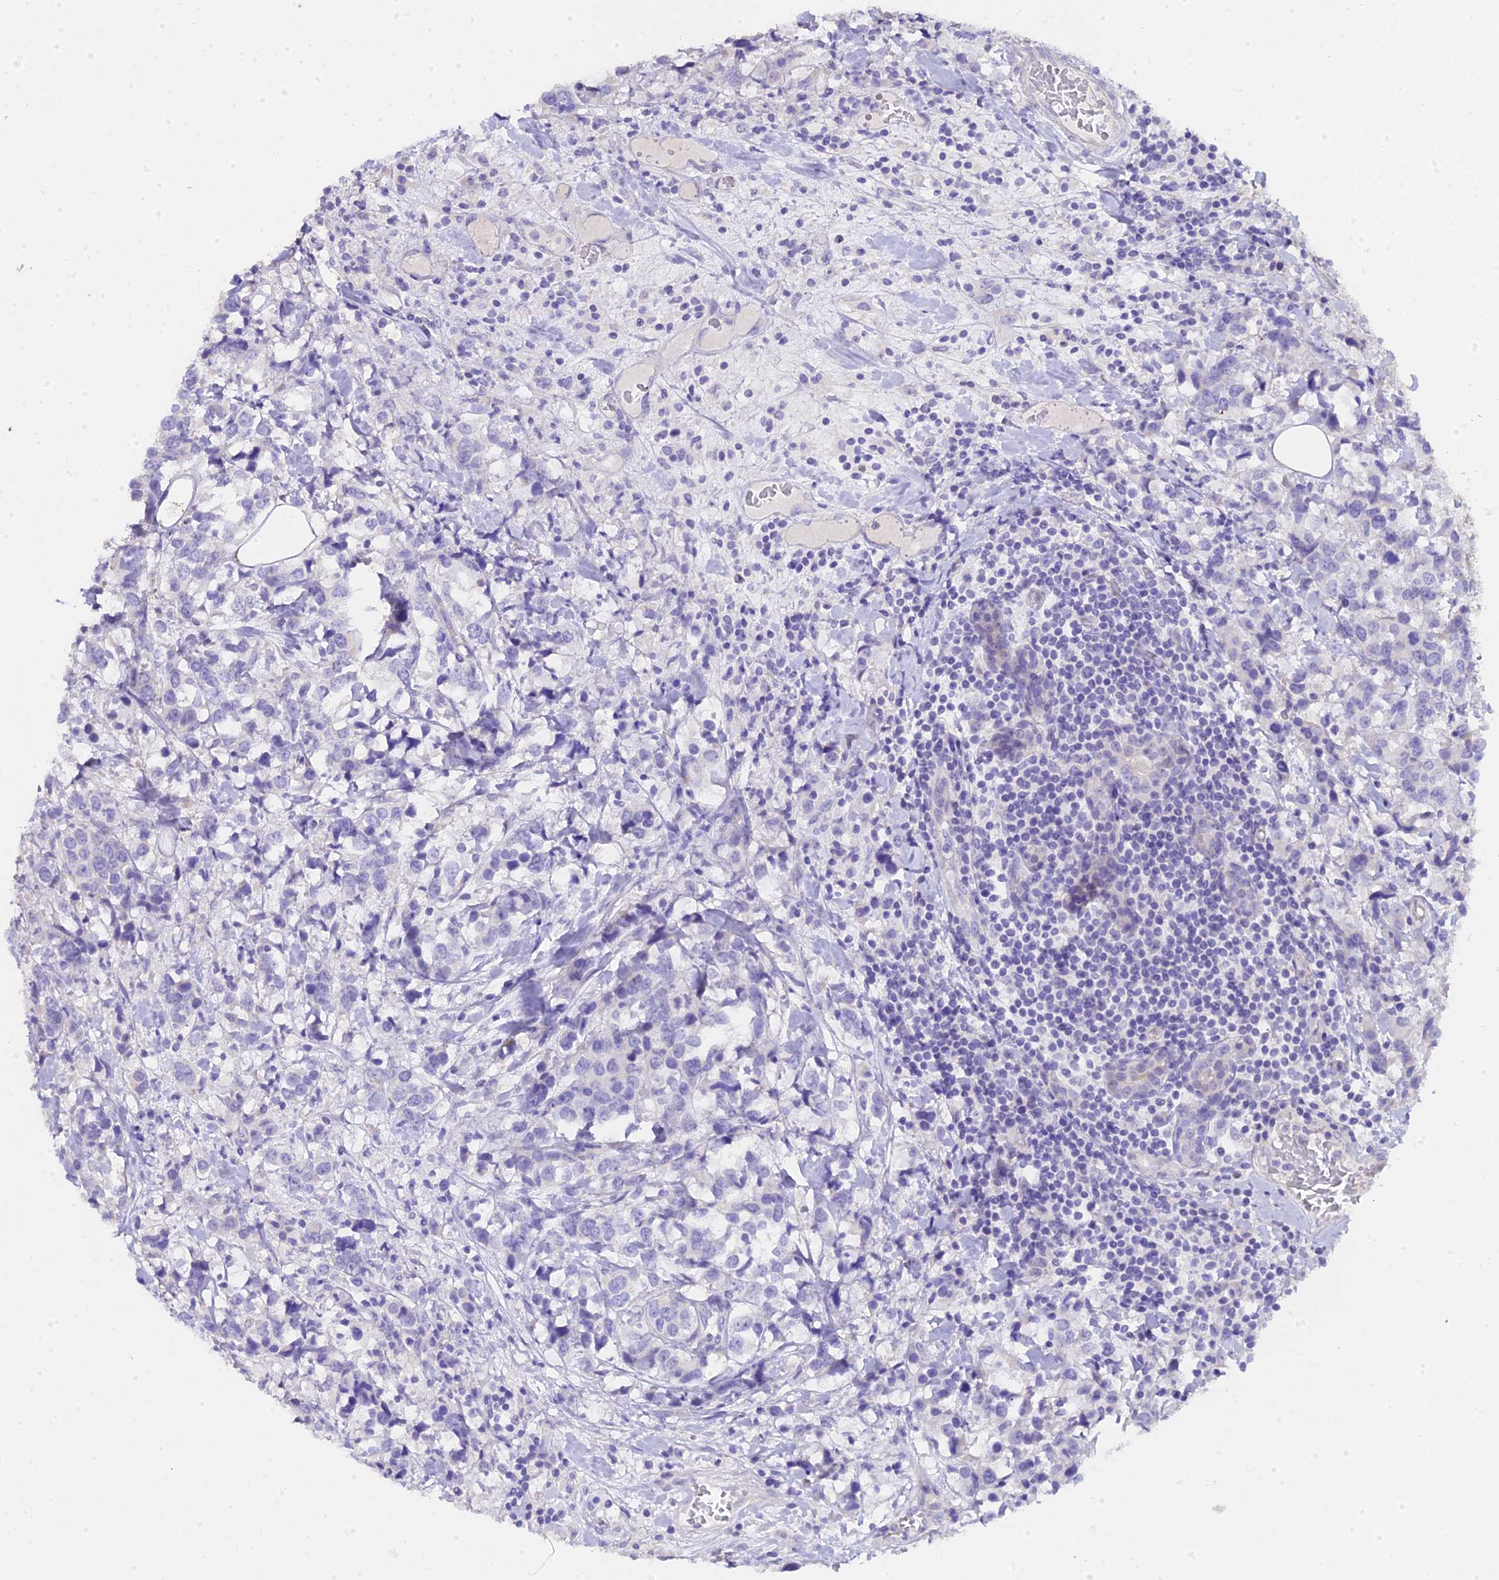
{"staining": {"intensity": "negative", "quantity": "none", "location": "none"}, "tissue": "breast cancer", "cell_type": "Tumor cells", "image_type": "cancer", "snomed": [{"axis": "morphology", "description": "Lobular carcinoma"}, {"axis": "topography", "description": "Breast"}], "caption": "Tumor cells show no significant expression in lobular carcinoma (breast). (DAB IHC, high magnification).", "gene": "GLYAT", "patient": {"sex": "female", "age": 59}}